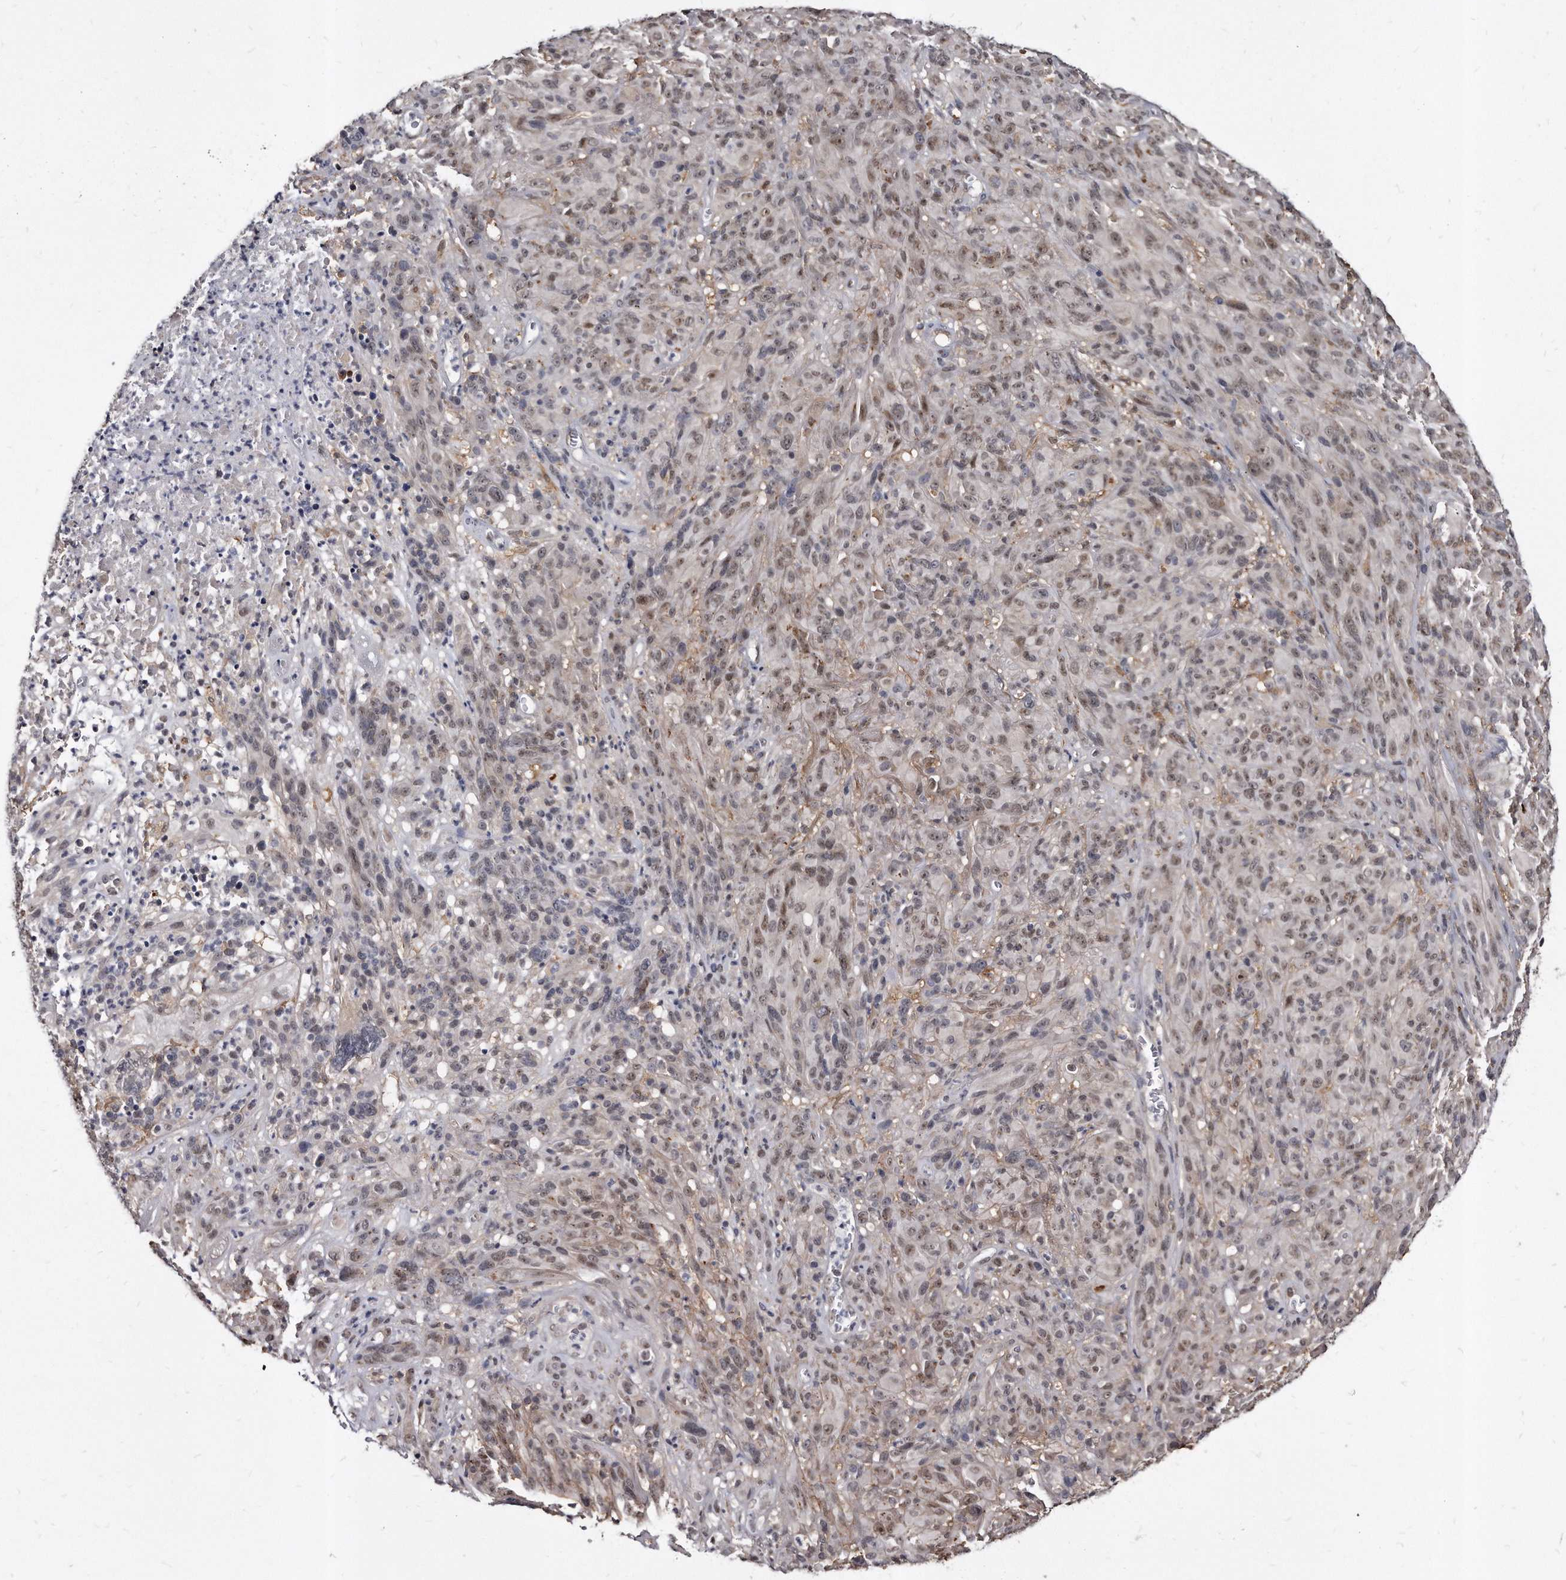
{"staining": {"intensity": "weak", "quantity": ">75%", "location": "nuclear"}, "tissue": "melanoma", "cell_type": "Tumor cells", "image_type": "cancer", "snomed": [{"axis": "morphology", "description": "Malignant melanoma, NOS"}, {"axis": "topography", "description": "Skin of head"}], "caption": "Melanoma stained with DAB (3,3'-diaminobenzidine) immunohistochemistry (IHC) exhibits low levels of weak nuclear positivity in approximately >75% of tumor cells.", "gene": "KLHDC3", "patient": {"sex": "male", "age": 96}}